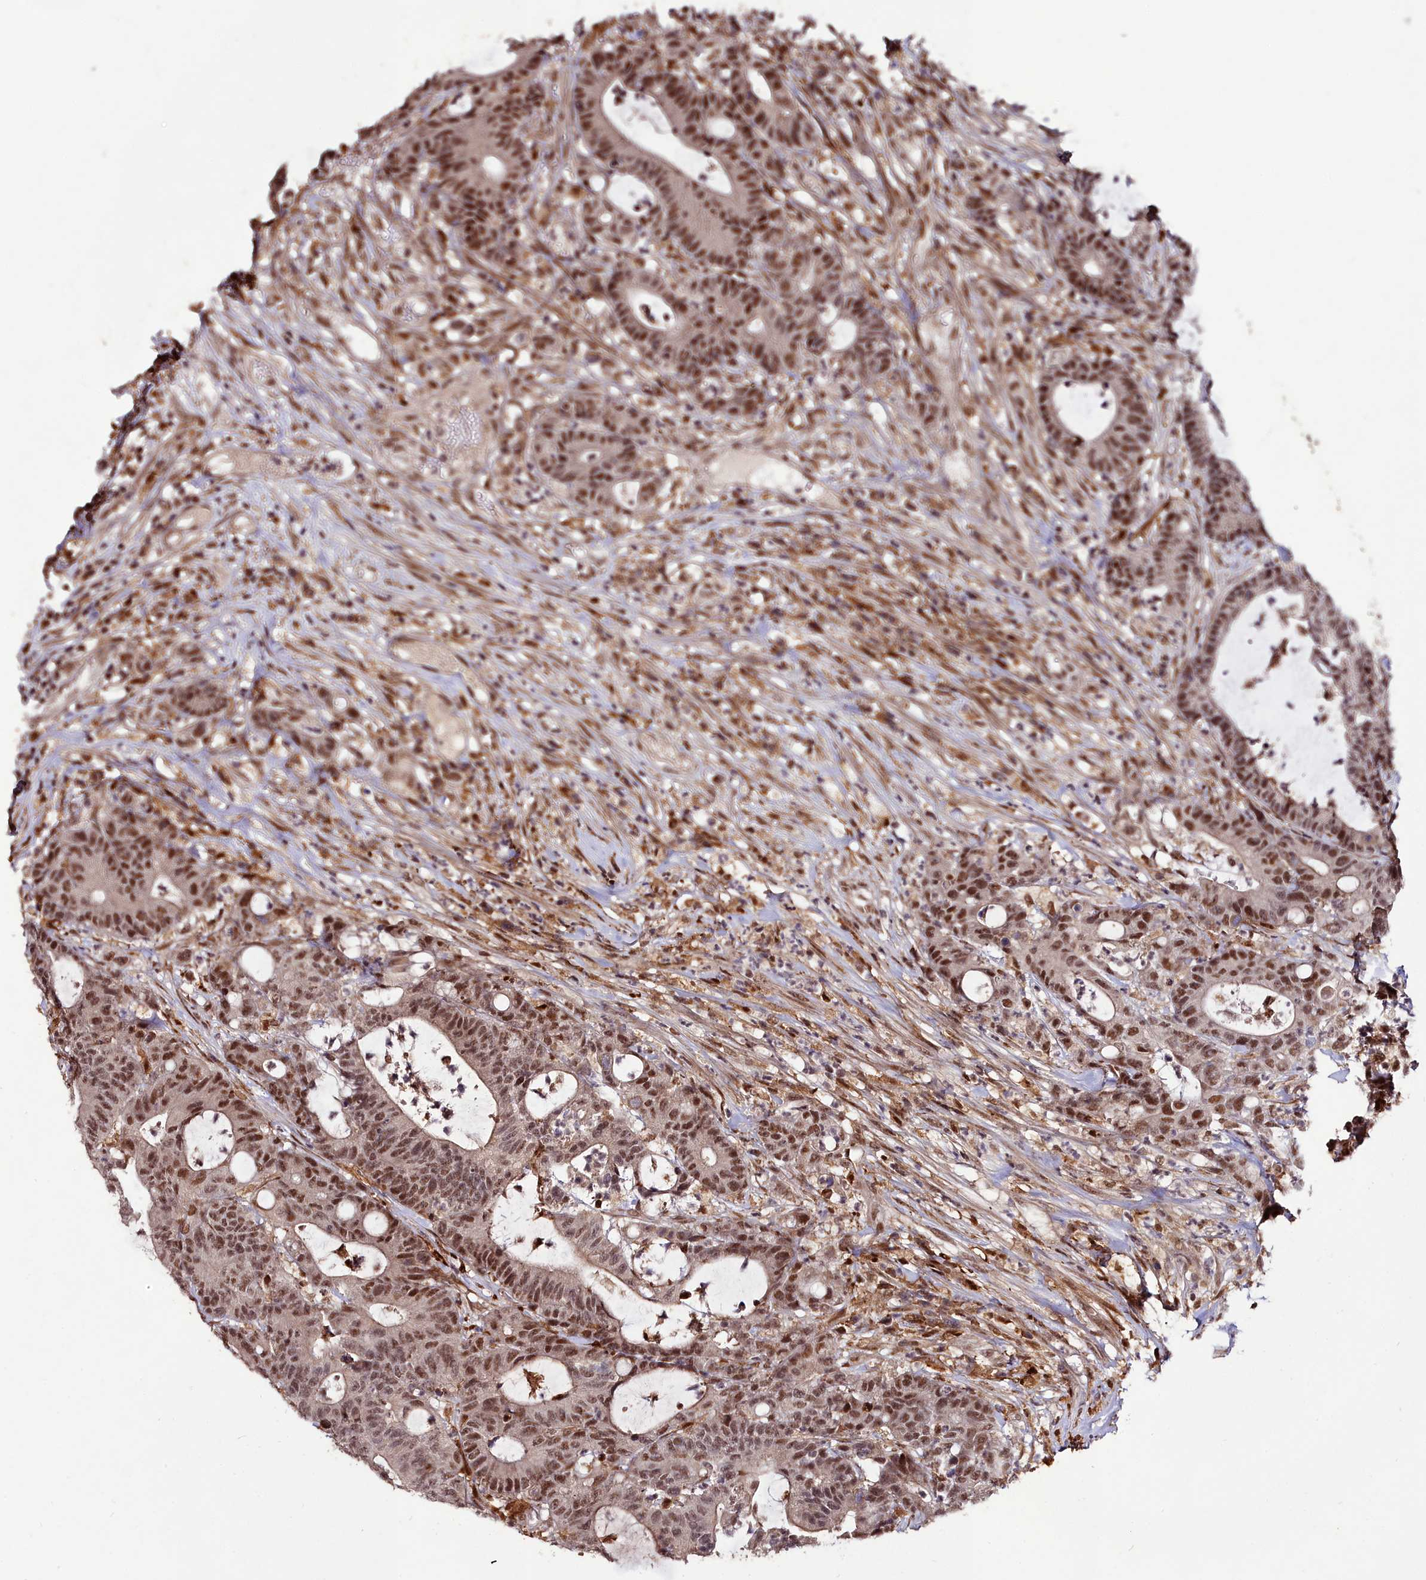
{"staining": {"intensity": "moderate", "quantity": ">75%", "location": "nuclear"}, "tissue": "colorectal cancer", "cell_type": "Tumor cells", "image_type": "cancer", "snomed": [{"axis": "morphology", "description": "Adenocarcinoma, NOS"}, {"axis": "topography", "description": "Colon"}], "caption": "DAB (3,3'-diaminobenzidine) immunohistochemical staining of adenocarcinoma (colorectal) displays moderate nuclear protein expression in approximately >75% of tumor cells.", "gene": "CXXC1", "patient": {"sex": "female", "age": 84}}